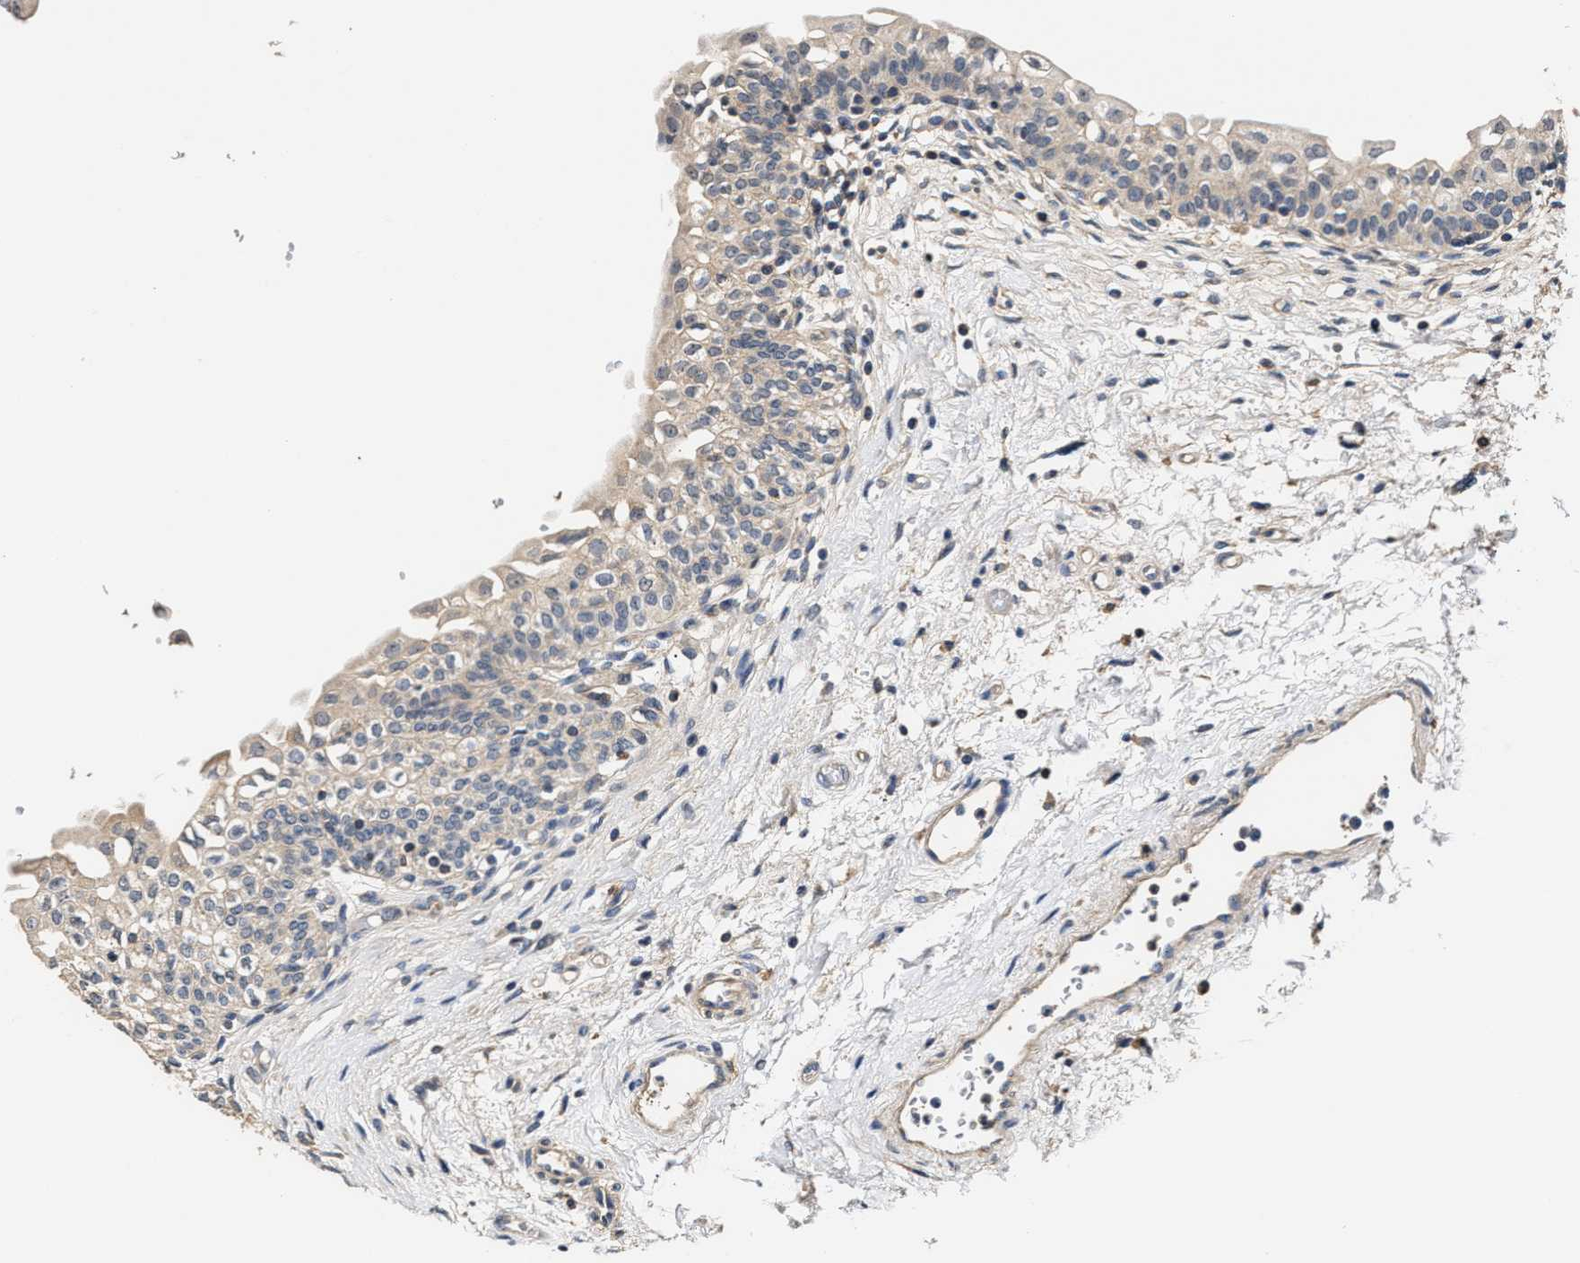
{"staining": {"intensity": "weak", "quantity": "25%-75%", "location": "cytoplasmic/membranous"}, "tissue": "urinary bladder", "cell_type": "Urothelial cells", "image_type": "normal", "snomed": [{"axis": "morphology", "description": "Normal tissue, NOS"}, {"axis": "topography", "description": "Urinary bladder"}], "caption": "Immunohistochemical staining of benign urinary bladder displays 25%-75% levels of weak cytoplasmic/membranous protein positivity in about 25%-75% of urothelial cells. Nuclei are stained in blue.", "gene": "TEX2", "patient": {"sex": "male", "age": 55}}